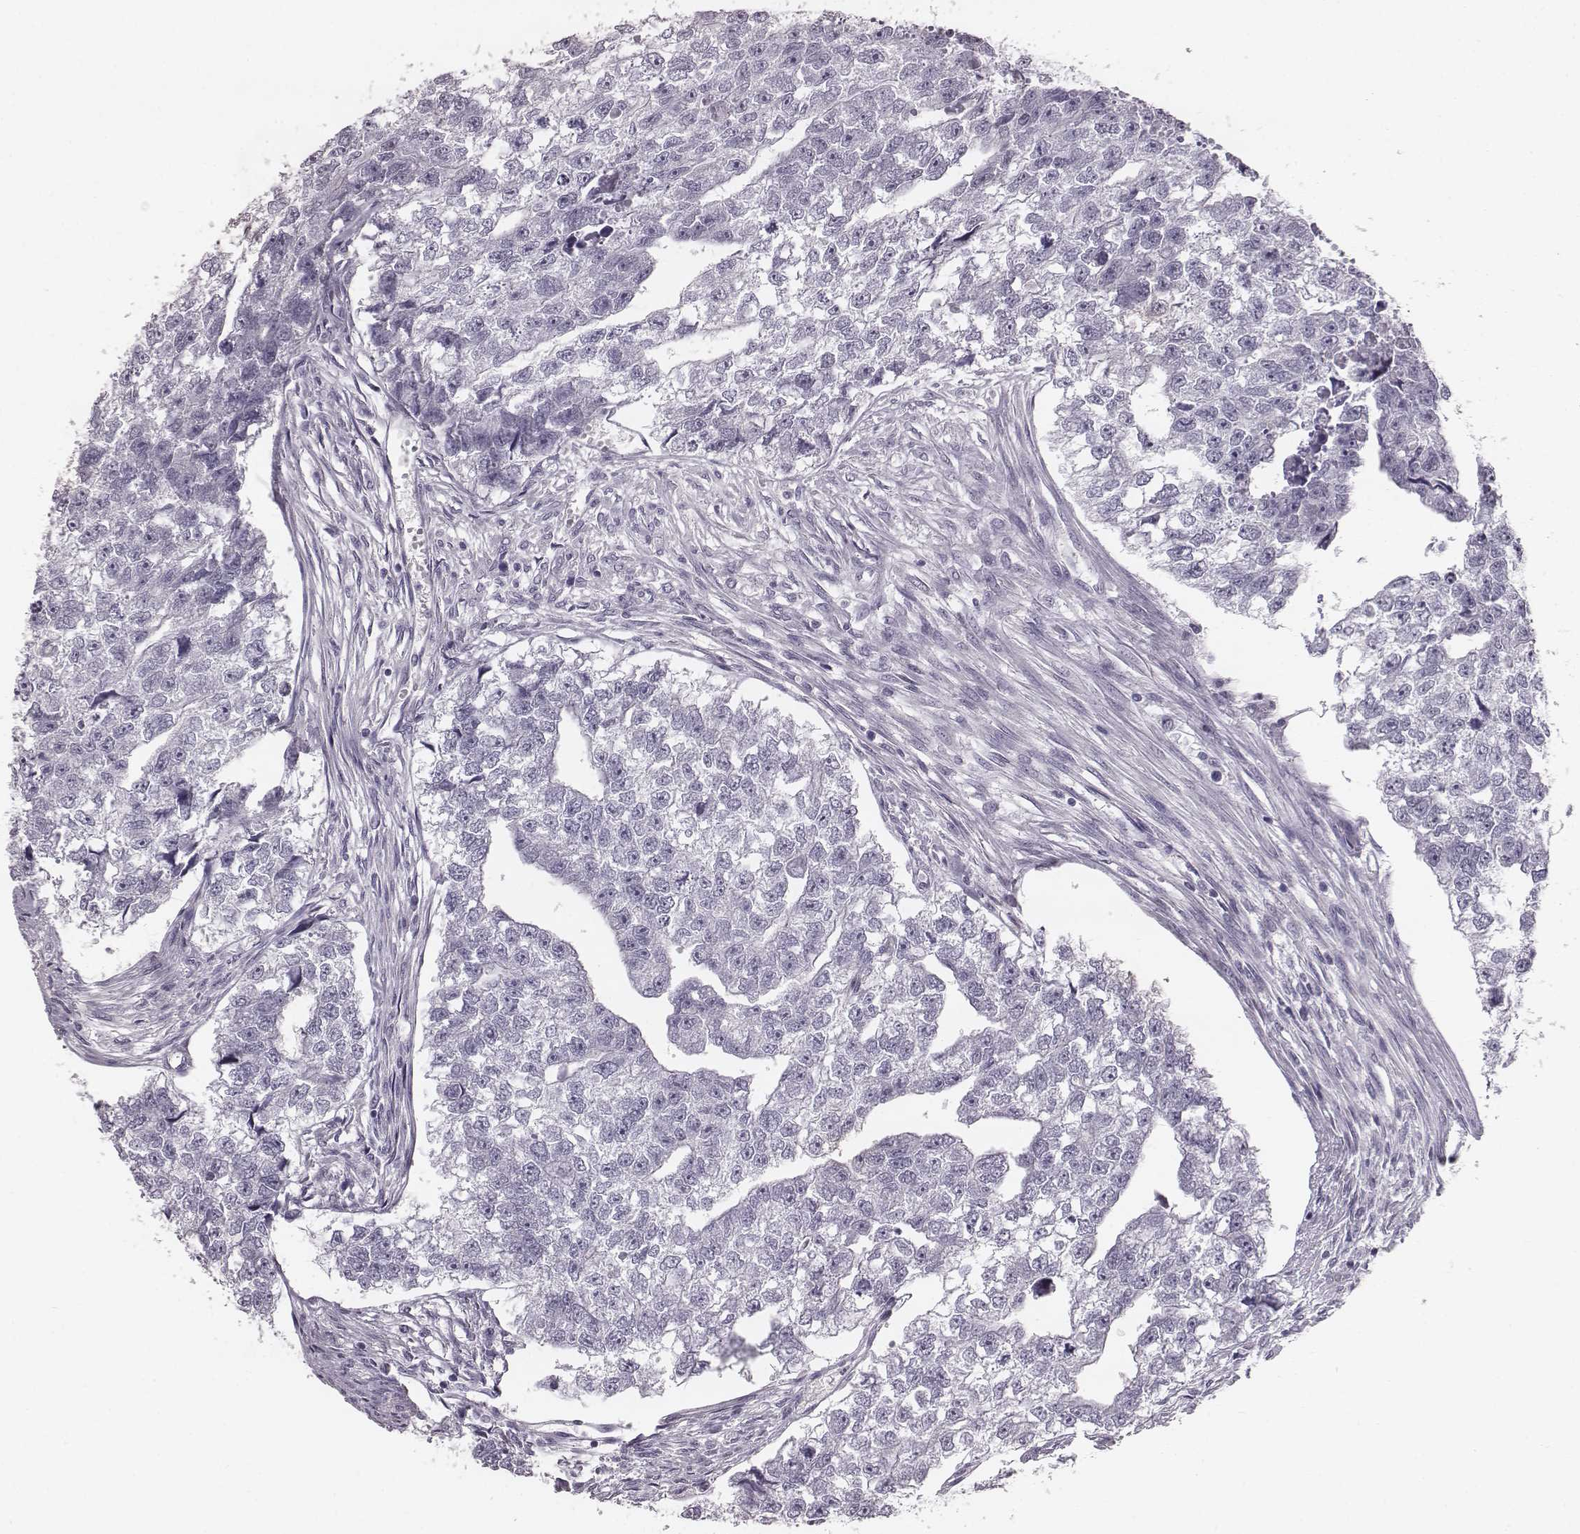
{"staining": {"intensity": "negative", "quantity": "none", "location": "none"}, "tissue": "testis cancer", "cell_type": "Tumor cells", "image_type": "cancer", "snomed": [{"axis": "morphology", "description": "Carcinoma, Embryonal, NOS"}, {"axis": "morphology", "description": "Teratoma, malignant, NOS"}, {"axis": "topography", "description": "Testis"}], "caption": "There is no significant positivity in tumor cells of teratoma (malignant) (testis).", "gene": "PDE8B", "patient": {"sex": "male", "age": 44}}